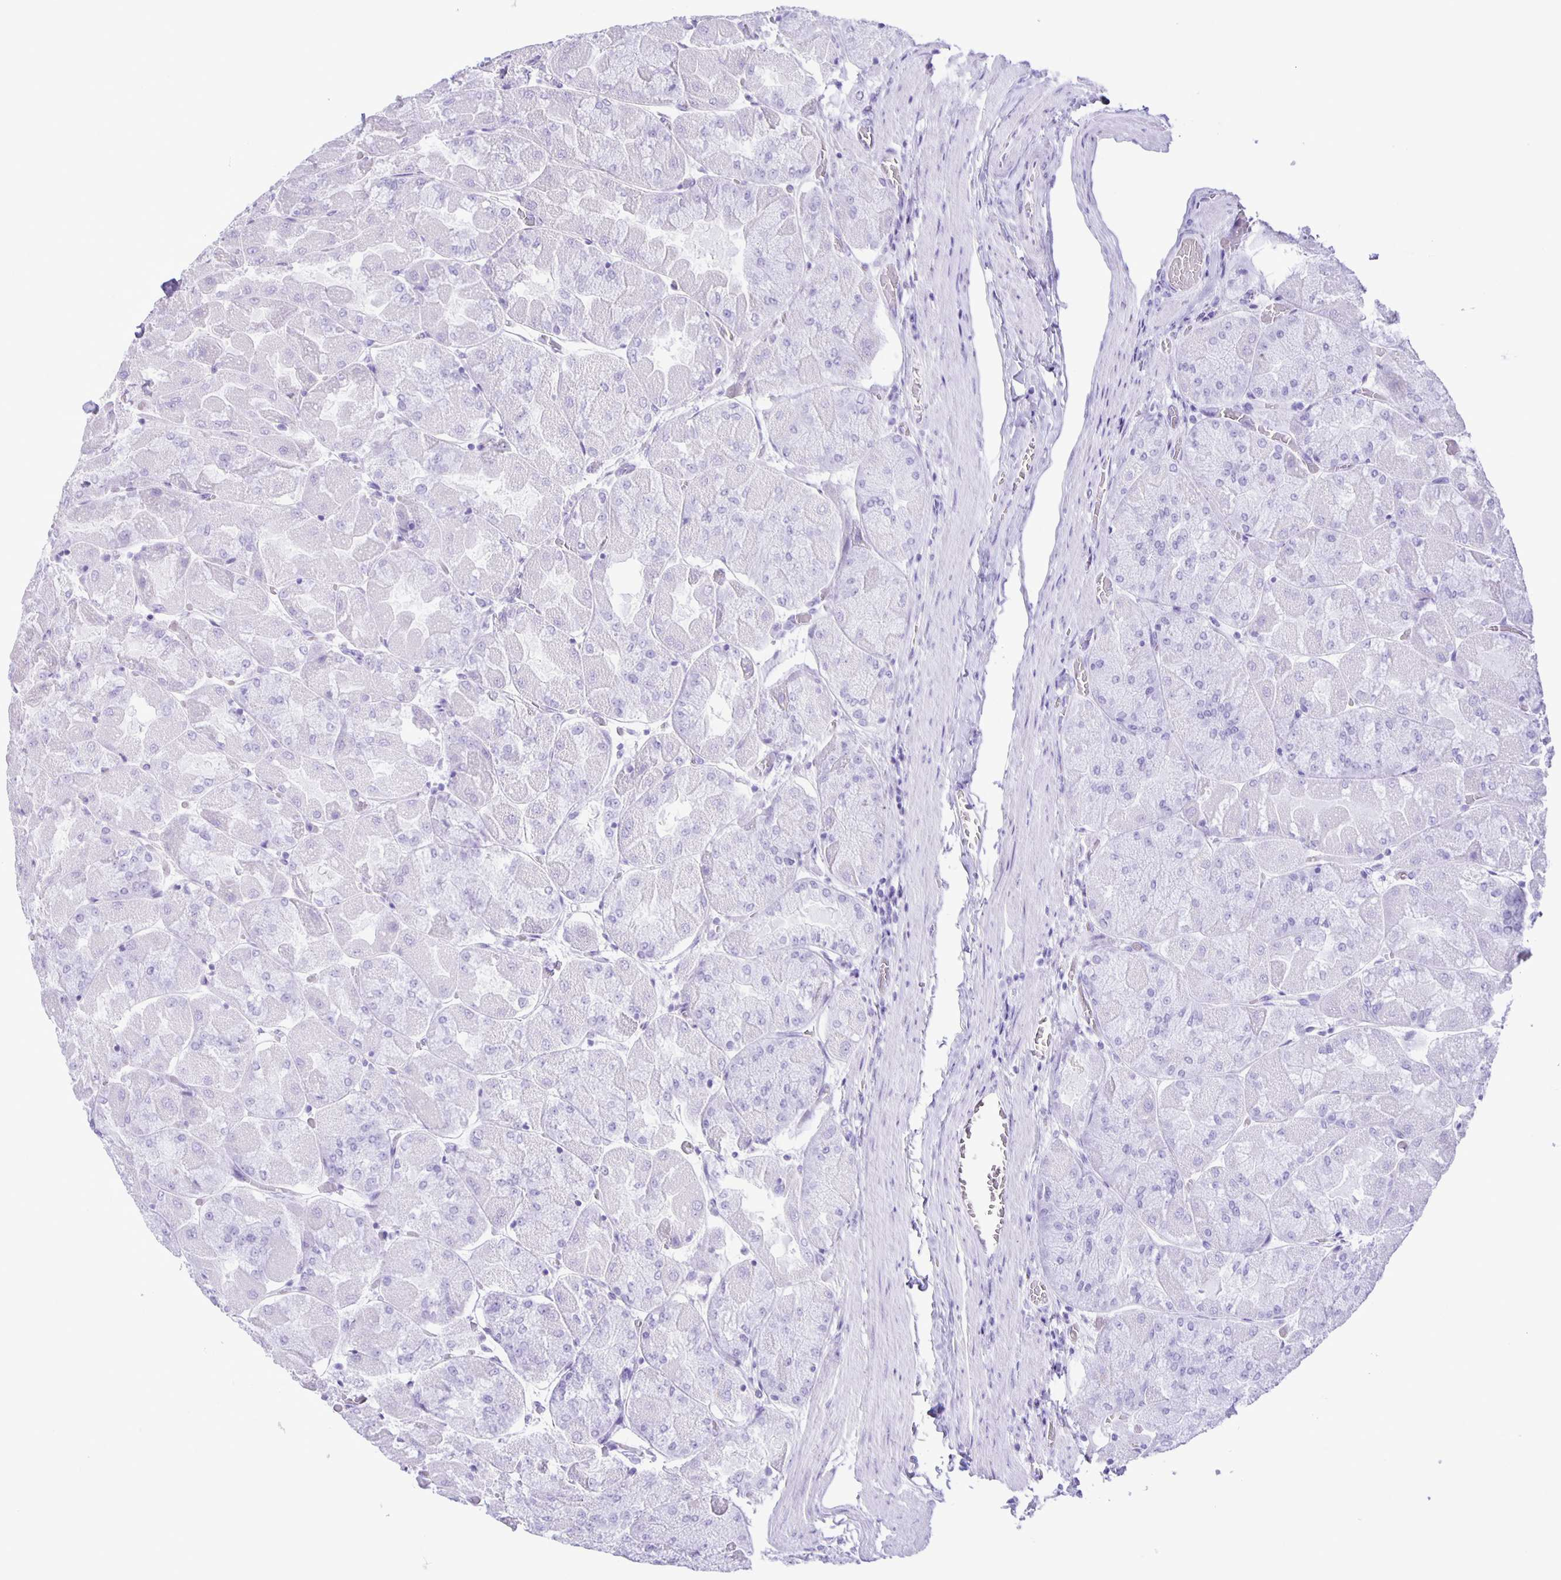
{"staining": {"intensity": "negative", "quantity": "none", "location": "none"}, "tissue": "stomach", "cell_type": "Glandular cells", "image_type": "normal", "snomed": [{"axis": "morphology", "description": "Normal tissue, NOS"}, {"axis": "topography", "description": "Stomach"}], "caption": "Immunohistochemistry micrograph of unremarkable stomach: stomach stained with DAB demonstrates no significant protein positivity in glandular cells. (DAB (3,3'-diaminobenzidine) IHC visualized using brightfield microscopy, high magnification).", "gene": "EZHIP", "patient": {"sex": "female", "age": 61}}